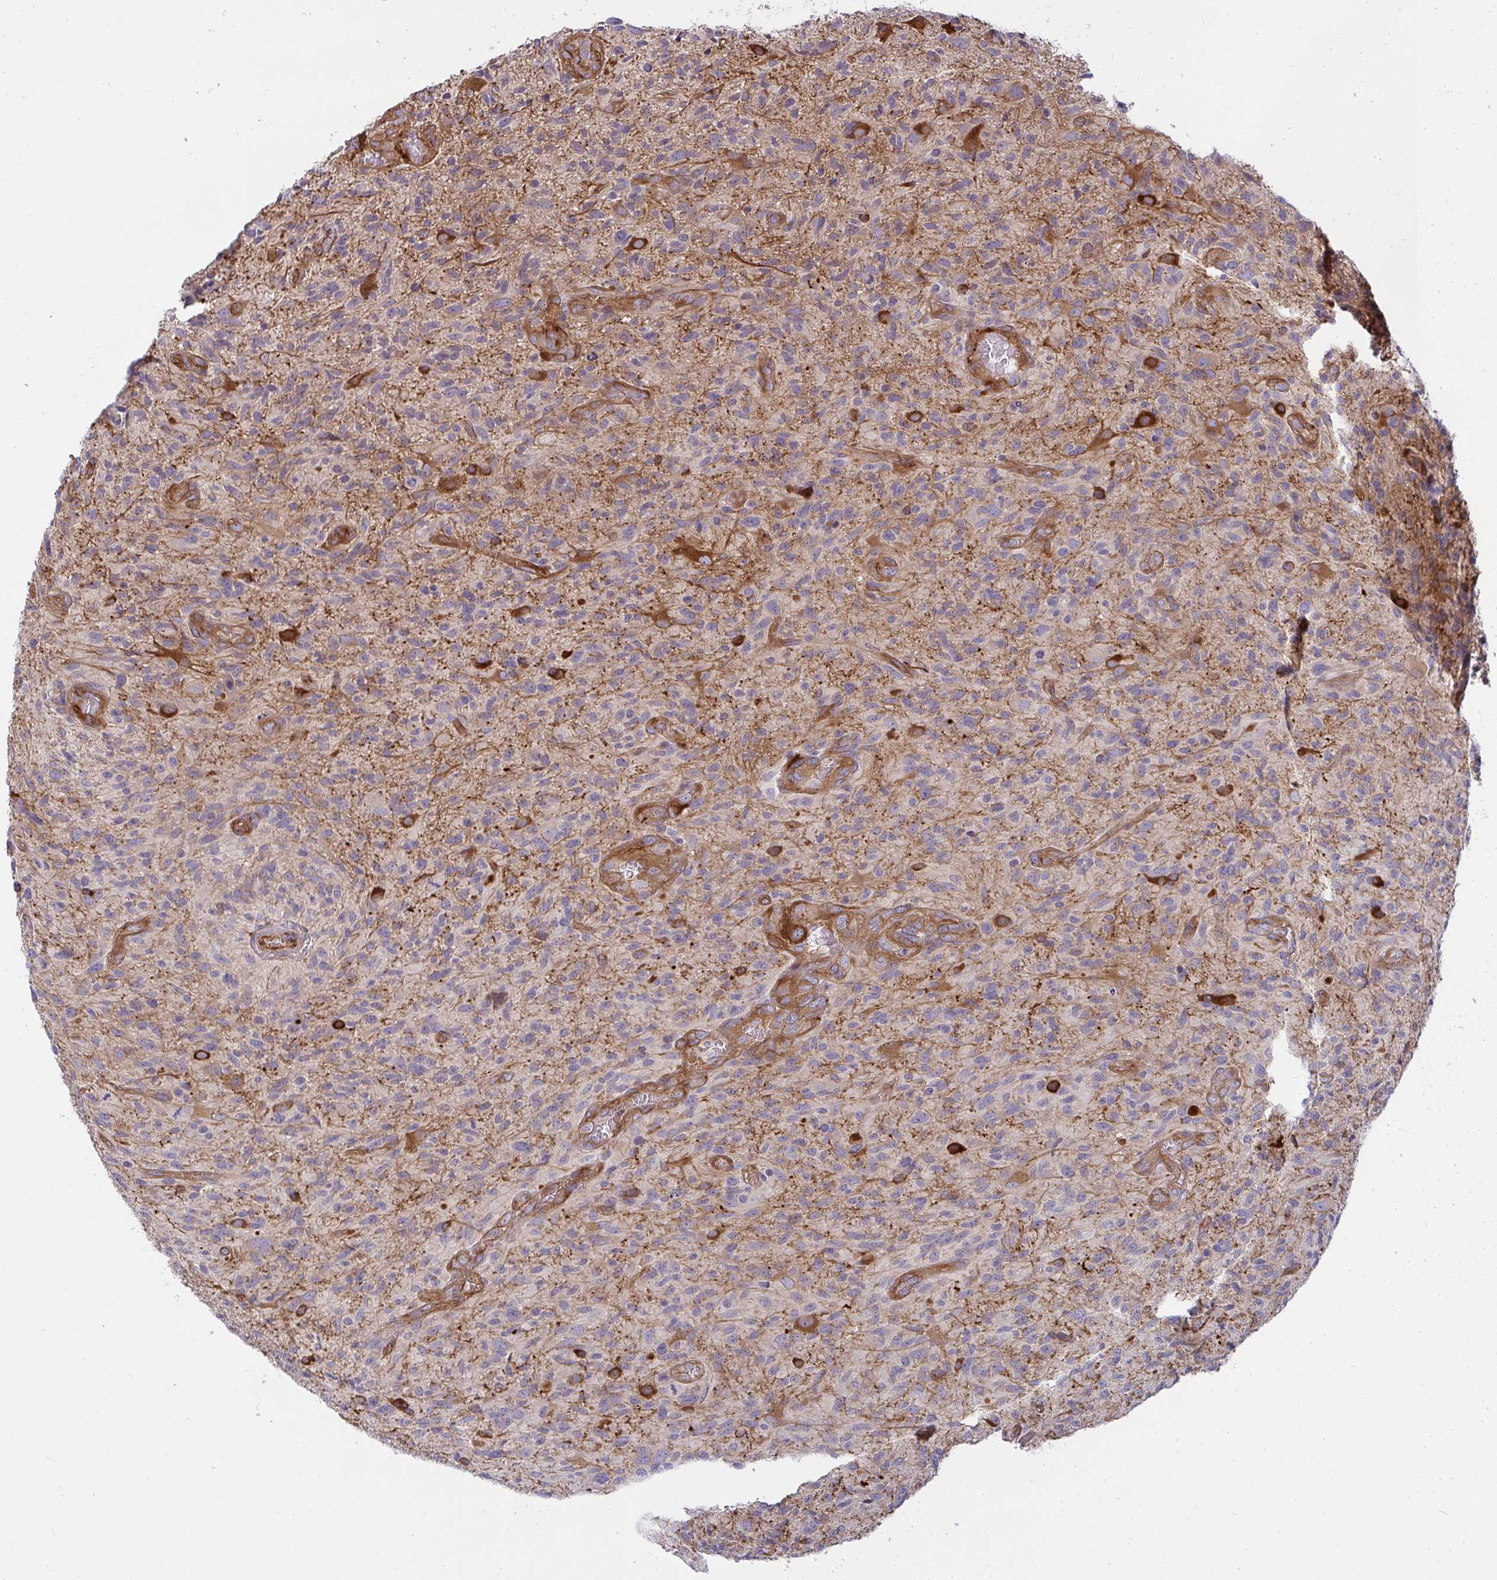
{"staining": {"intensity": "strong", "quantity": "<25%", "location": "cytoplasmic/membranous"}, "tissue": "glioma", "cell_type": "Tumor cells", "image_type": "cancer", "snomed": [{"axis": "morphology", "description": "Glioma, malignant, High grade"}, {"axis": "topography", "description": "Brain"}], "caption": "This is an image of IHC staining of glioma, which shows strong positivity in the cytoplasmic/membranous of tumor cells.", "gene": "IFIT3", "patient": {"sex": "male", "age": 75}}